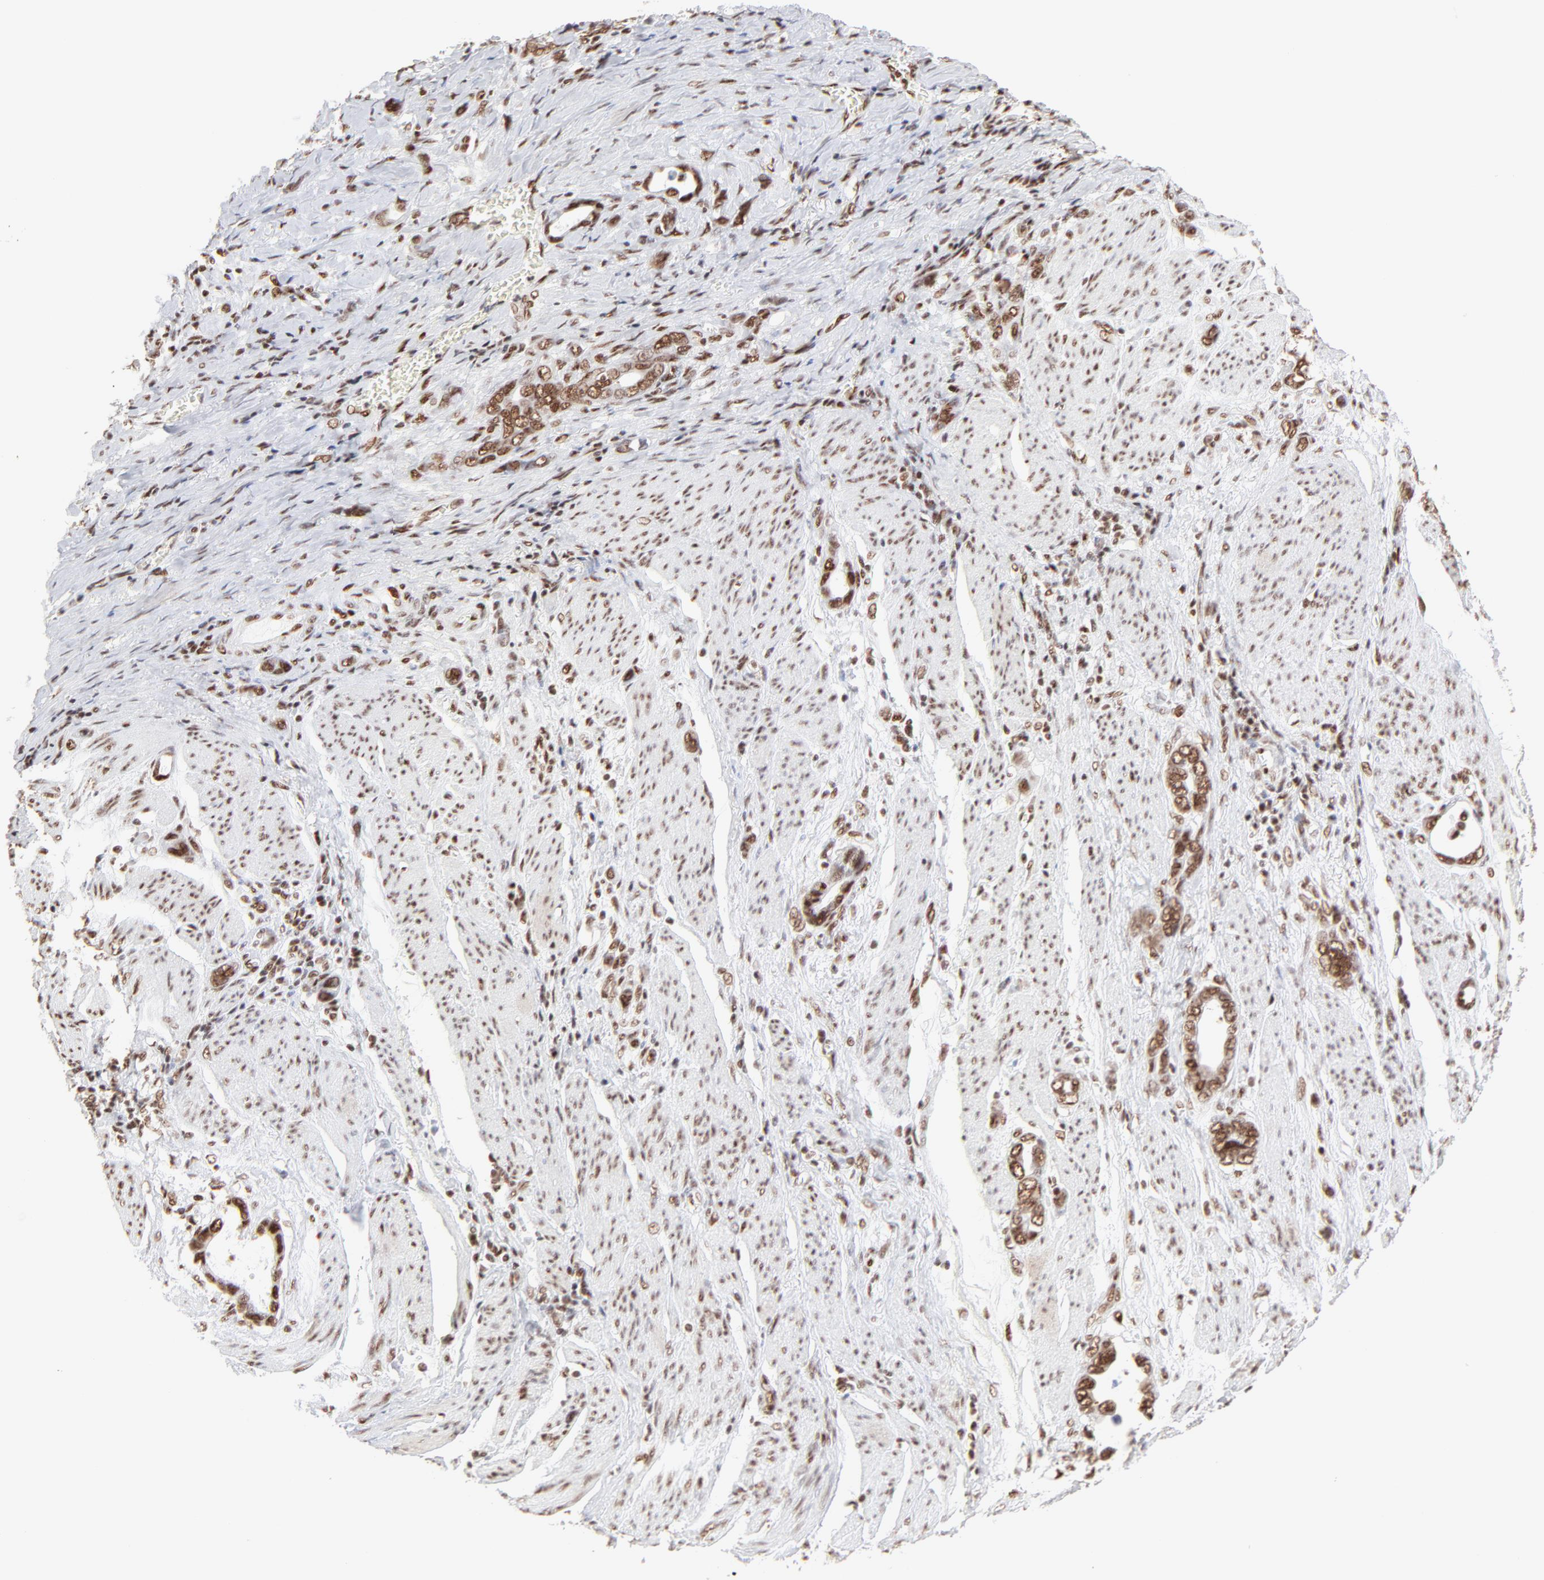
{"staining": {"intensity": "moderate", "quantity": ">75%", "location": "nuclear"}, "tissue": "stomach cancer", "cell_type": "Tumor cells", "image_type": "cancer", "snomed": [{"axis": "morphology", "description": "Adenocarcinoma, NOS"}, {"axis": "topography", "description": "Stomach"}], "caption": "This histopathology image exhibits immunohistochemistry (IHC) staining of stomach cancer (adenocarcinoma), with medium moderate nuclear expression in approximately >75% of tumor cells.", "gene": "TARDBP", "patient": {"sex": "male", "age": 78}}